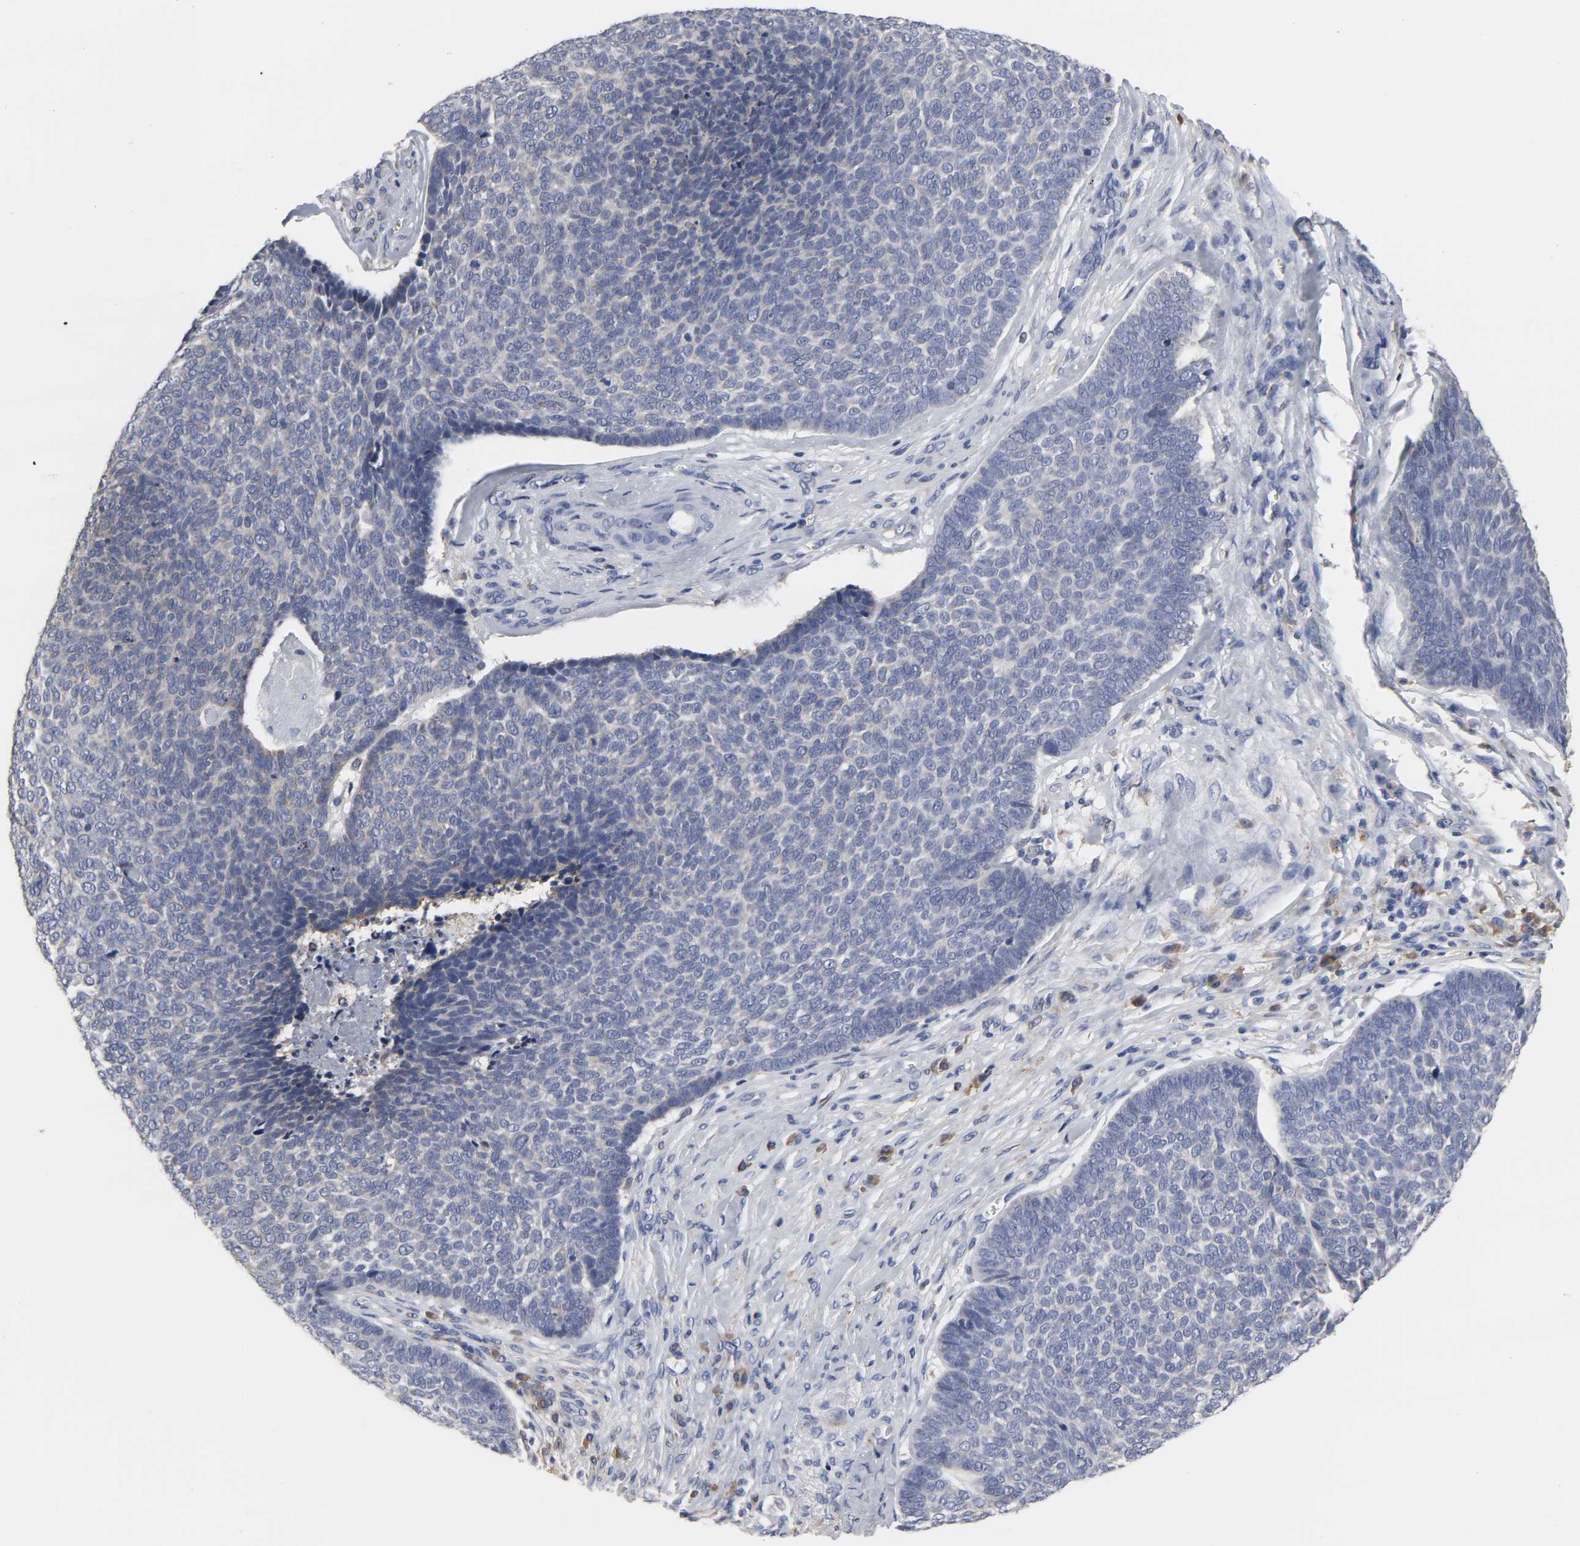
{"staining": {"intensity": "negative", "quantity": "none", "location": "none"}, "tissue": "skin cancer", "cell_type": "Tumor cells", "image_type": "cancer", "snomed": [{"axis": "morphology", "description": "Basal cell carcinoma"}, {"axis": "topography", "description": "Skin"}], "caption": "Protein analysis of skin basal cell carcinoma shows no significant staining in tumor cells.", "gene": "HCK", "patient": {"sex": "male", "age": 84}}